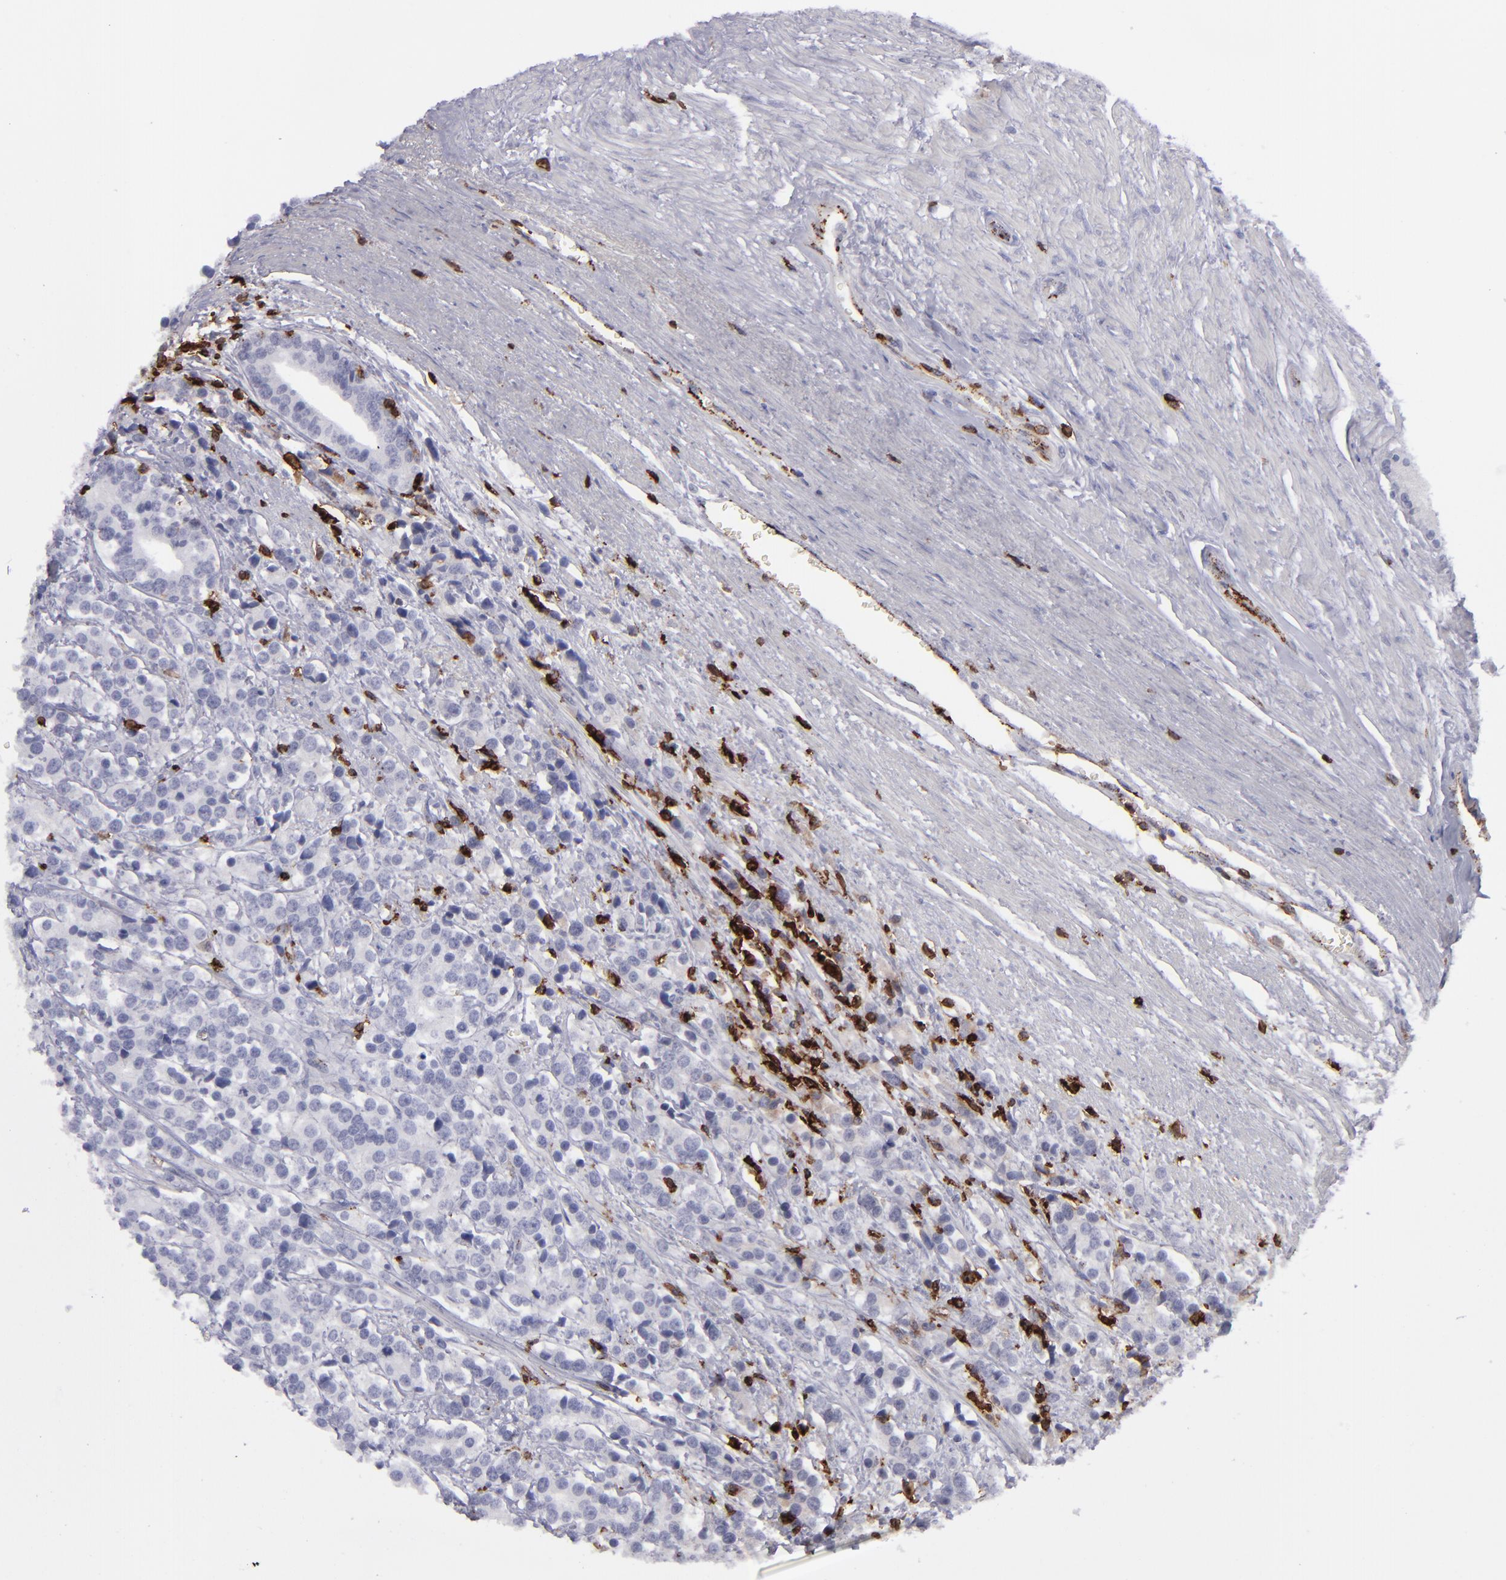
{"staining": {"intensity": "negative", "quantity": "none", "location": "none"}, "tissue": "prostate cancer", "cell_type": "Tumor cells", "image_type": "cancer", "snomed": [{"axis": "morphology", "description": "Adenocarcinoma, High grade"}, {"axis": "topography", "description": "Prostate"}], "caption": "High magnification brightfield microscopy of prostate cancer (adenocarcinoma (high-grade)) stained with DAB (brown) and counterstained with hematoxylin (blue): tumor cells show no significant positivity.", "gene": "CD27", "patient": {"sex": "male", "age": 71}}